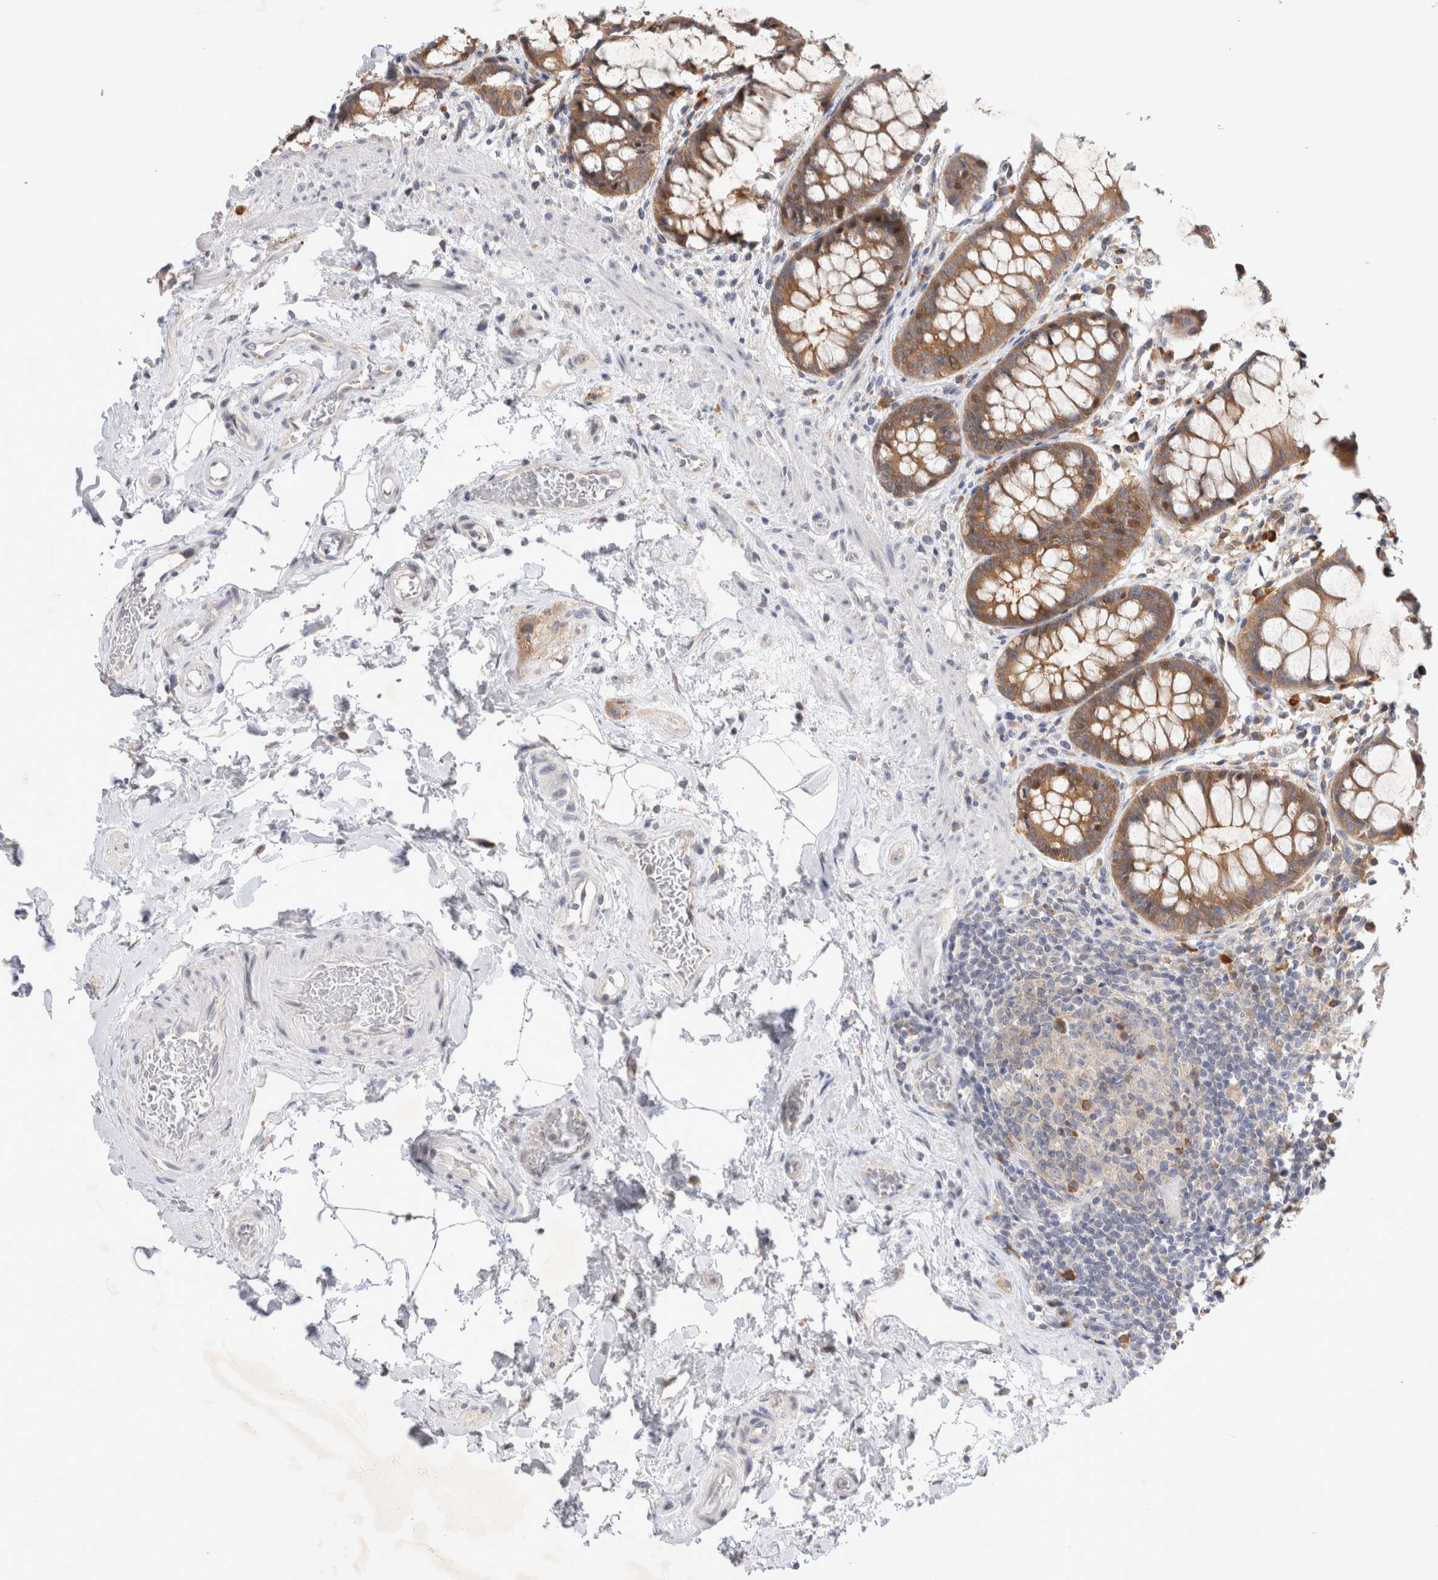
{"staining": {"intensity": "moderate", "quantity": ">75%", "location": "cytoplasmic/membranous"}, "tissue": "rectum", "cell_type": "Glandular cells", "image_type": "normal", "snomed": [{"axis": "morphology", "description": "Normal tissue, NOS"}, {"axis": "topography", "description": "Rectum"}], "caption": "Protein staining of normal rectum exhibits moderate cytoplasmic/membranous staining in about >75% of glandular cells. (Stains: DAB (3,3'-diaminobenzidine) in brown, nuclei in blue, Microscopy: brightfield microscopy at high magnification).", "gene": "NEDD4L", "patient": {"sex": "male", "age": 64}}